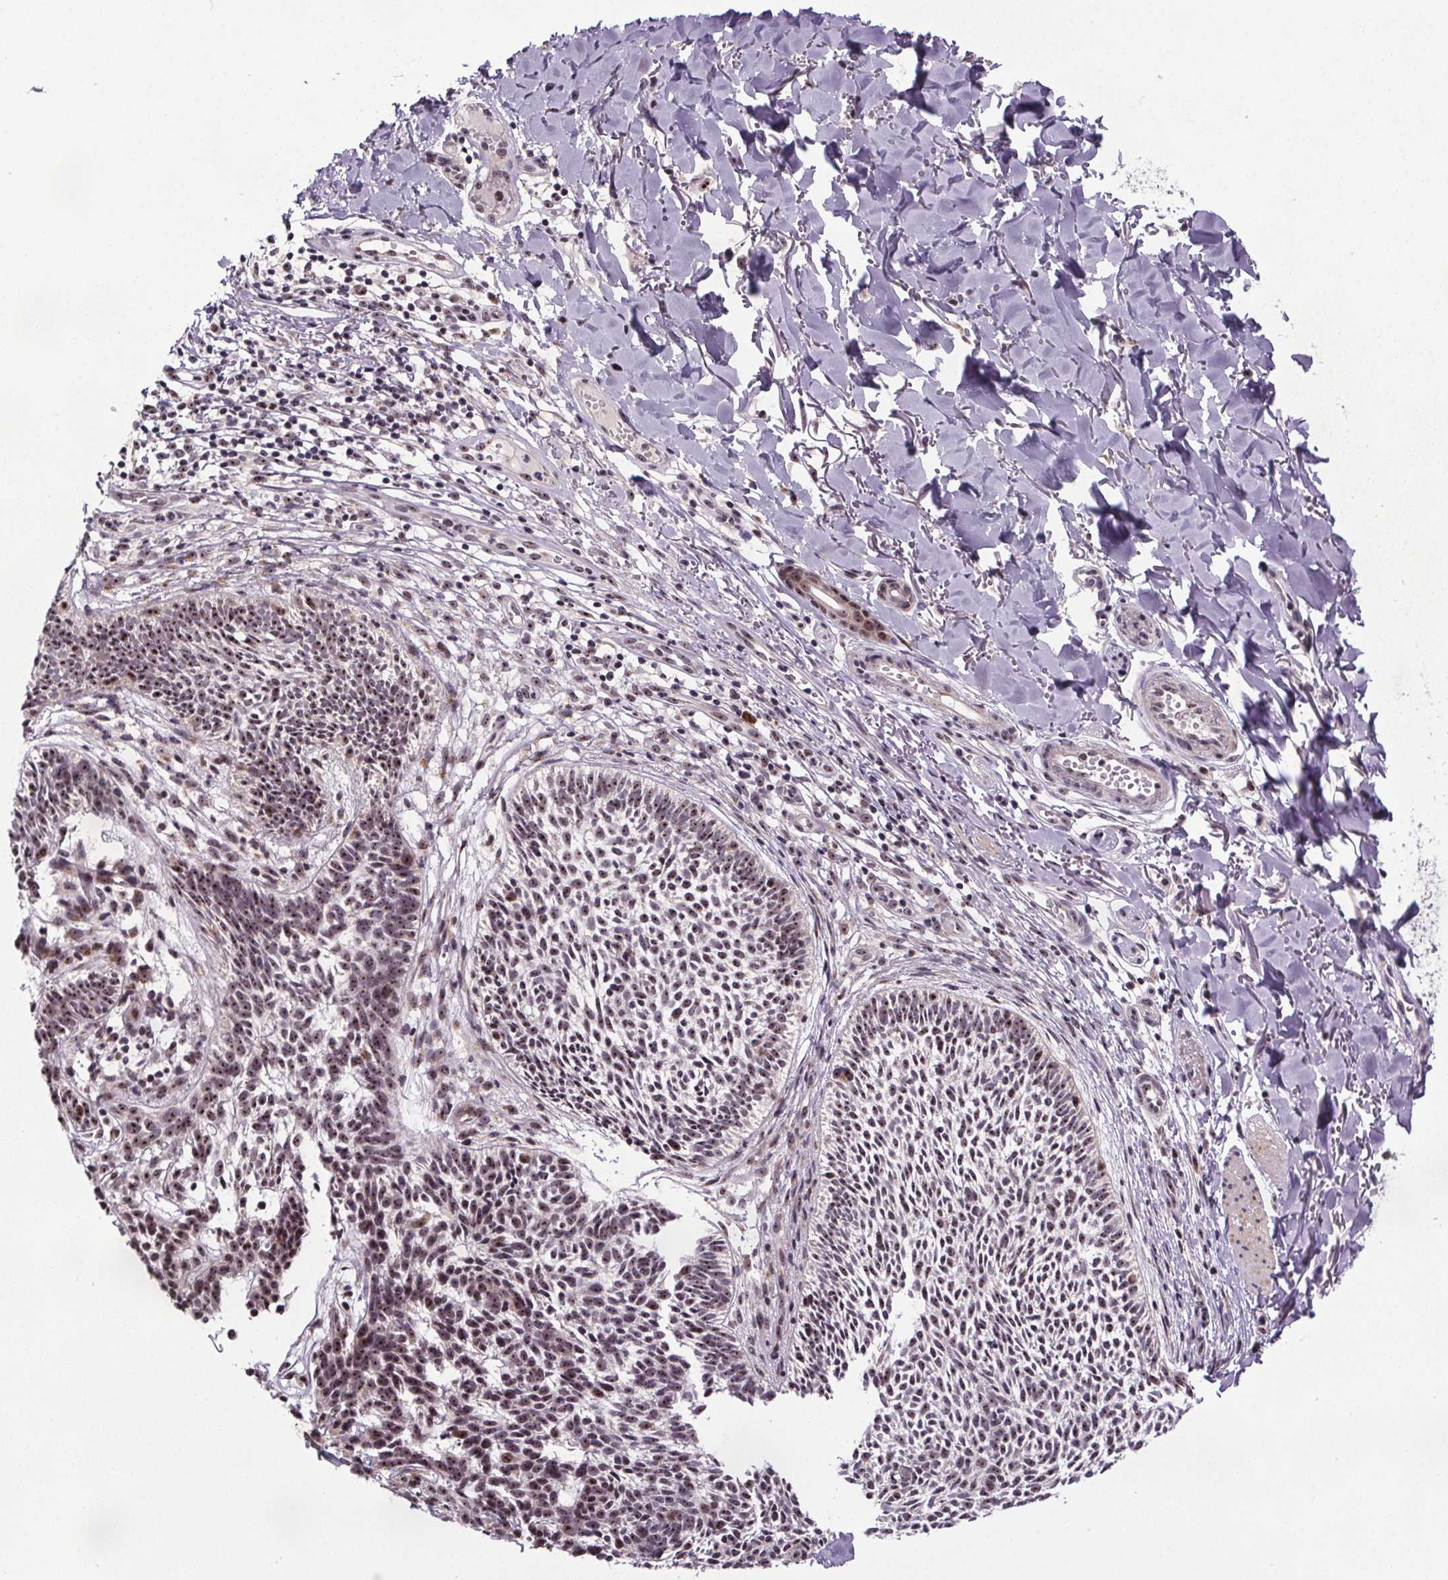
{"staining": {"intensity": "moderate", "quantity": ">75%", "location": "nuclear"}, "tissue": "skin cancer", "cell_type": "Tumor cells", "image_type": "cancer", "snomed": [{"axis": "morphology", "description": "Basal cell carcinoma"}, {"axis": "topography", "description": "Skin"}], "caption": "DAB immunohistochemical staining of skin cancer (basal cell carcinoma) demonstrates moderate nuclear protein staining in approximately >75% of tumor cells. The staining was performed using DAB (3,3'-diaminobenzidine) to visualize the protein expression in brown, while the nuclei were stained in blue with hematoxylin (Magnification: 20x).", "gene": "ATMIN", "patient": {"sex": "male", "age": 78}}